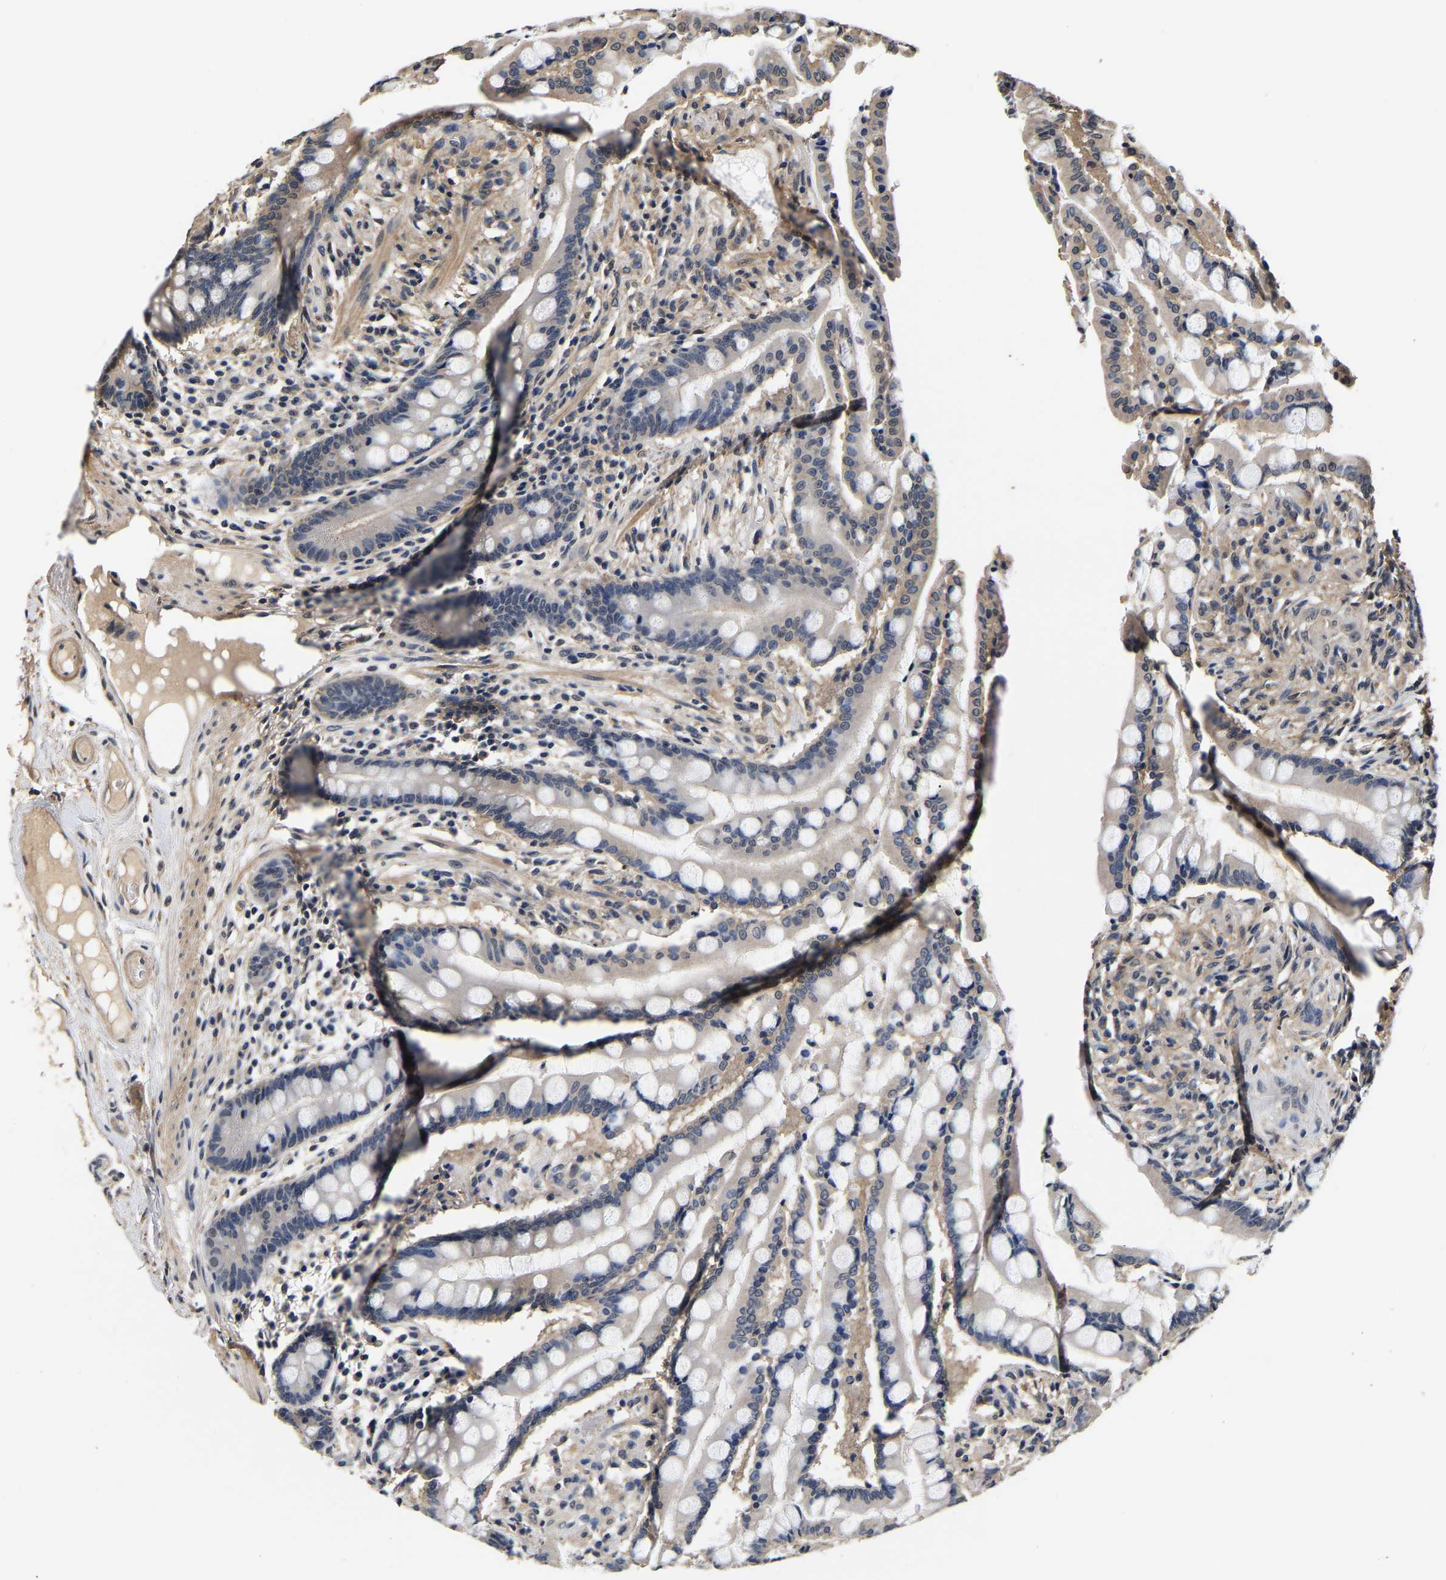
{"staining": {"intensity": "moderate", "quantity": ">75%", "location": "cytoplasmic/membranous"}, "tissue": "colon", "cell_type": "Endothelial cells", "image_type": "normal", "snomed": [{"axis": "morphology", "description": "Normal tissue, NOS"}, {"axis": "topography", "description": "Colon"}], "caption": "Immunohistochemical staining of benign colon displays >75% levels of moderate cytoplasmic/membranous protein positivity in approximately >75% of endothelial cells.", "gene": "RUVBL1", "patient": {"sex": "male", "age": 73}}